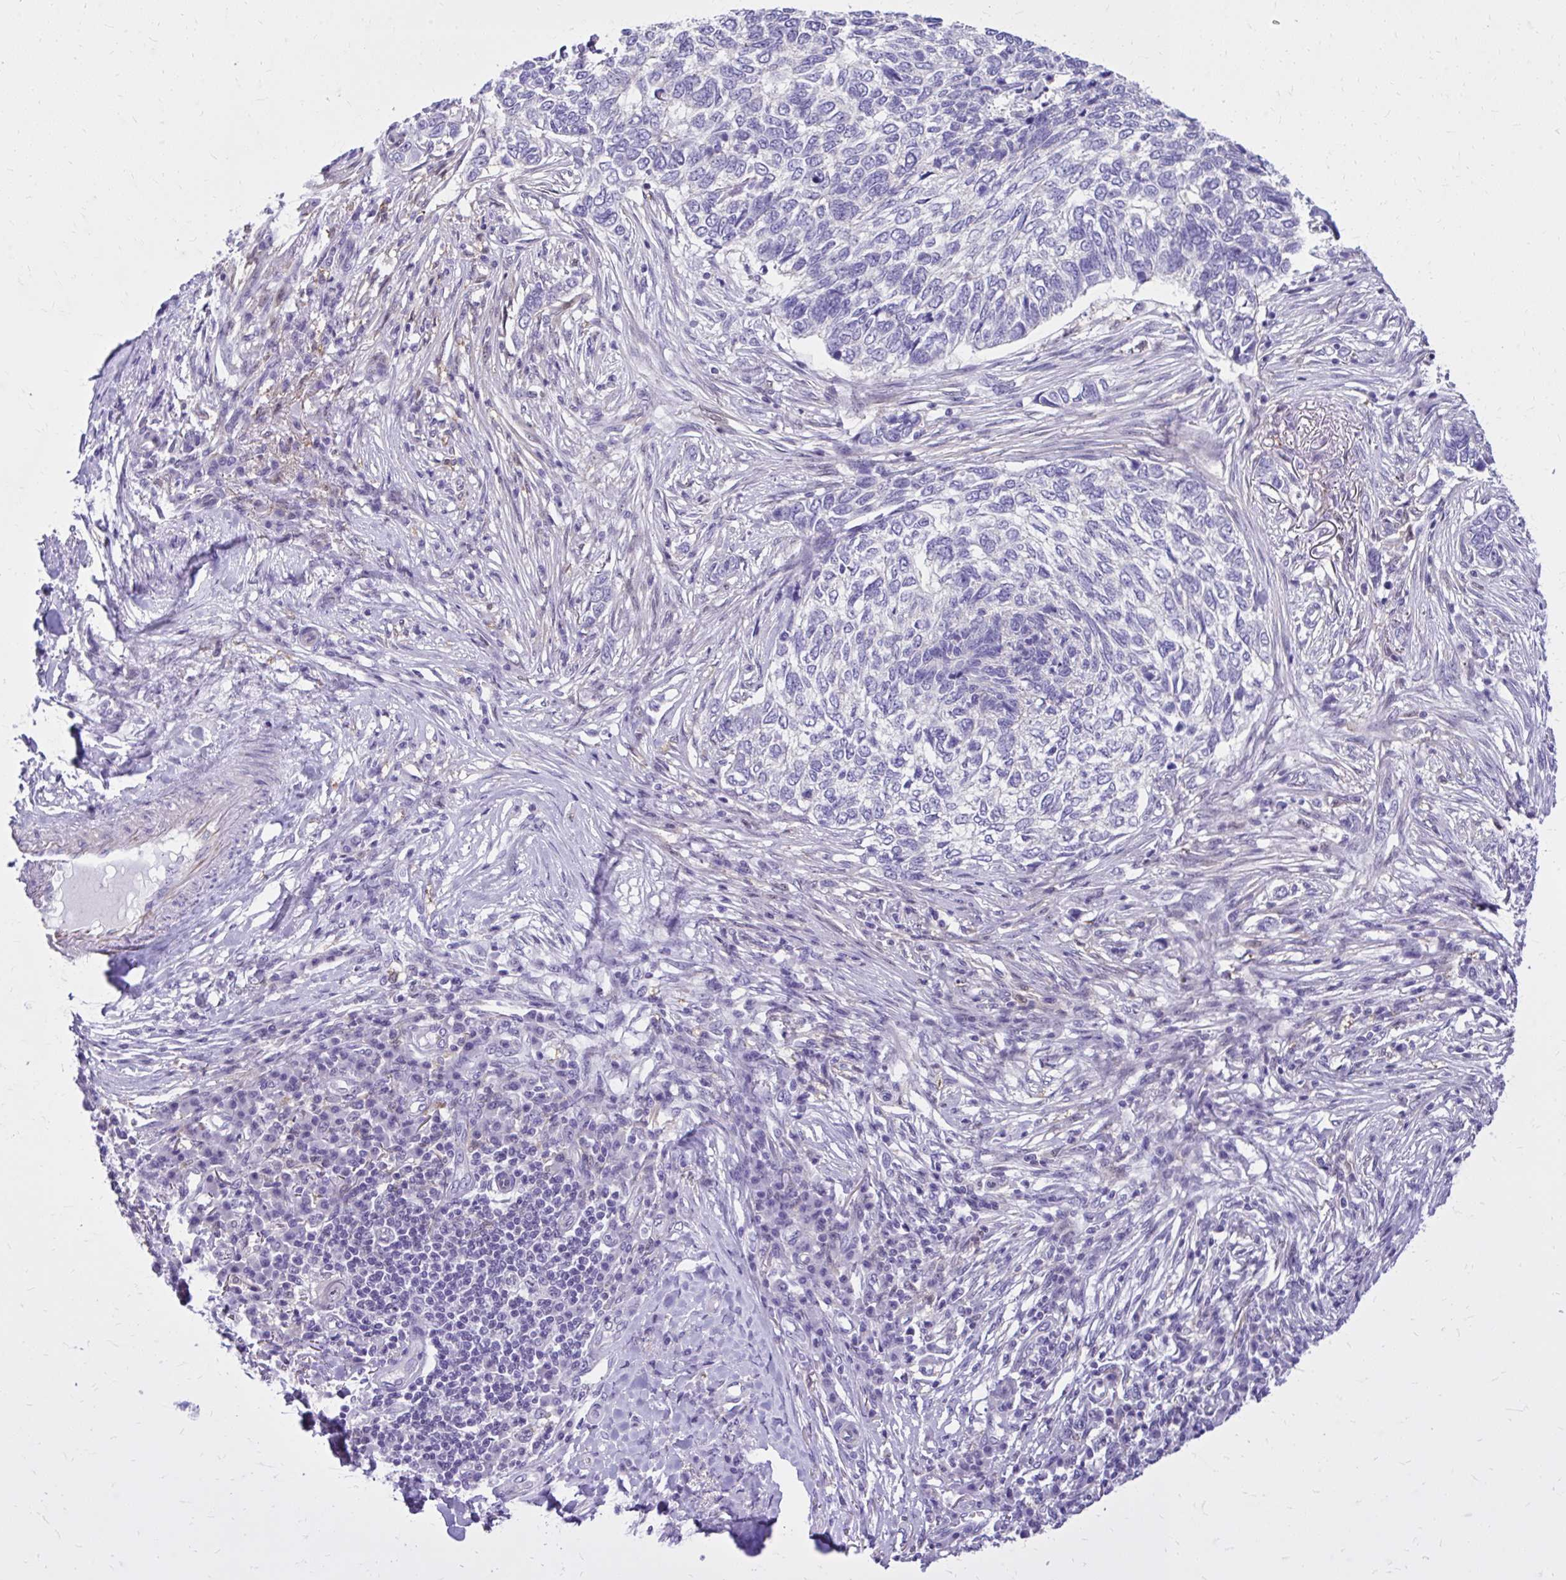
{"staining": {"intensity": "negative", "quantity": "none", "location": "none"}, "tissue": "skin cancer", "cell_type": "Tumor cells", "image_type": "cancer", "snomed": [{"axis": "morphology", "description": "Basal cell carcinoma"}, {"axis": "topography", "description": "Skin"}], "caption": "Immunohistochemistry (IHC) of human skin cancer (basal cell carcinoma) demonstrates no positivity in tumor cells. (DAB (3,3'-diaminobenzidine) IHC with hematoxylin counter stain).", "gene": "RASL11B", "patient": {"sex": "female", "age": 65}}